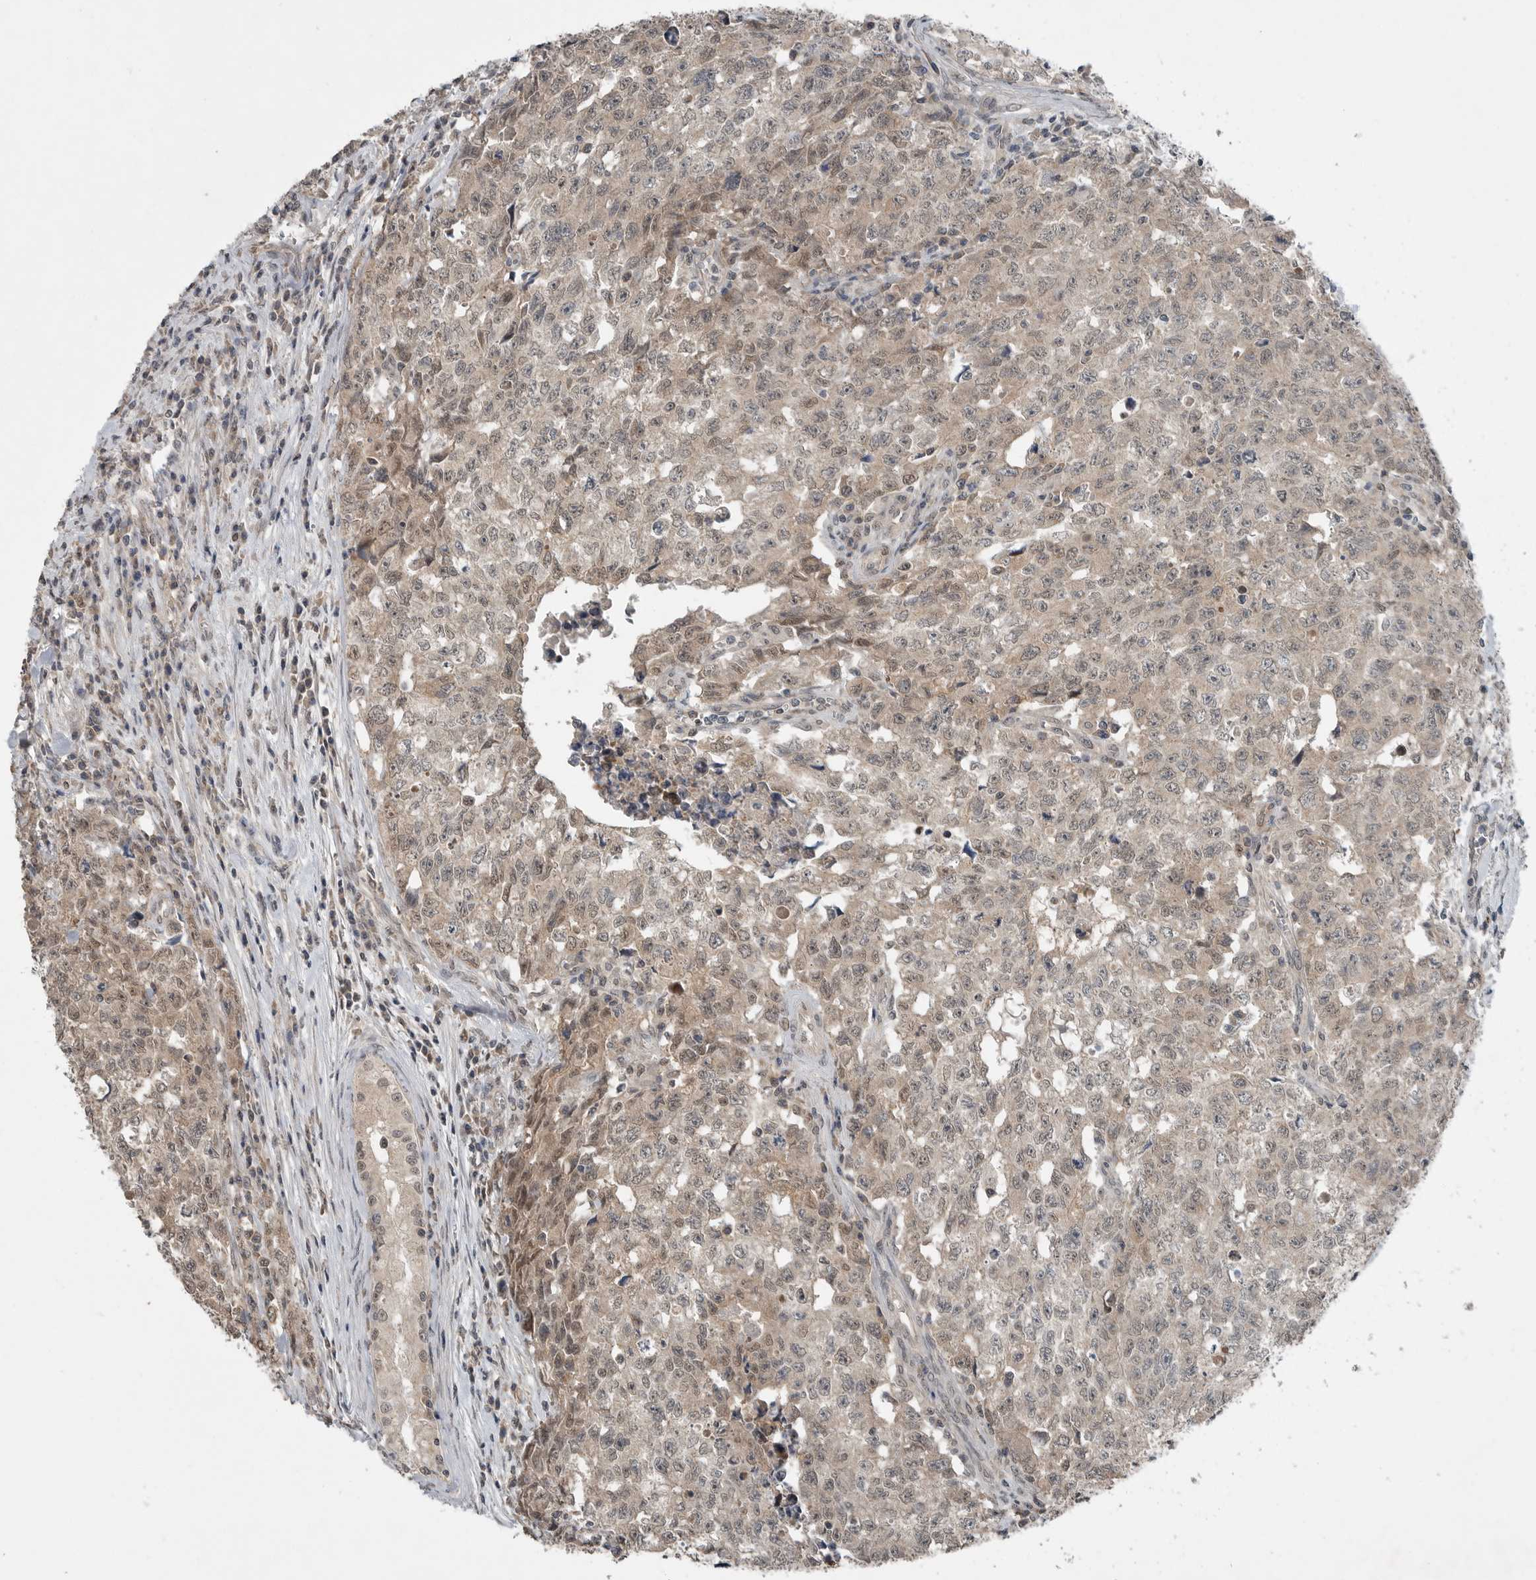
{"staining": {"intensity": "weak", "quantity": ">75%", "location": "cytoplasmic/membranous,nuclear"}, "tissue": "testis cancer", "cell_type": "Tumor cells", "image_type": "cancer", "snomed": [{"axis": "morphology", "description": "Carcinoma, Embryonal, NOS"}, {"axis": "topography", "description": "Testis"}], "caption": "DAB immunohistochemical staining of human testis embryonal carcinoma reveals weak cytoplasmic/membranous and nuclear protein expression in approximately >75% of tumor cells.", "gene": "MFAP3L", "patient": {"sex": "male", "age": 28}}